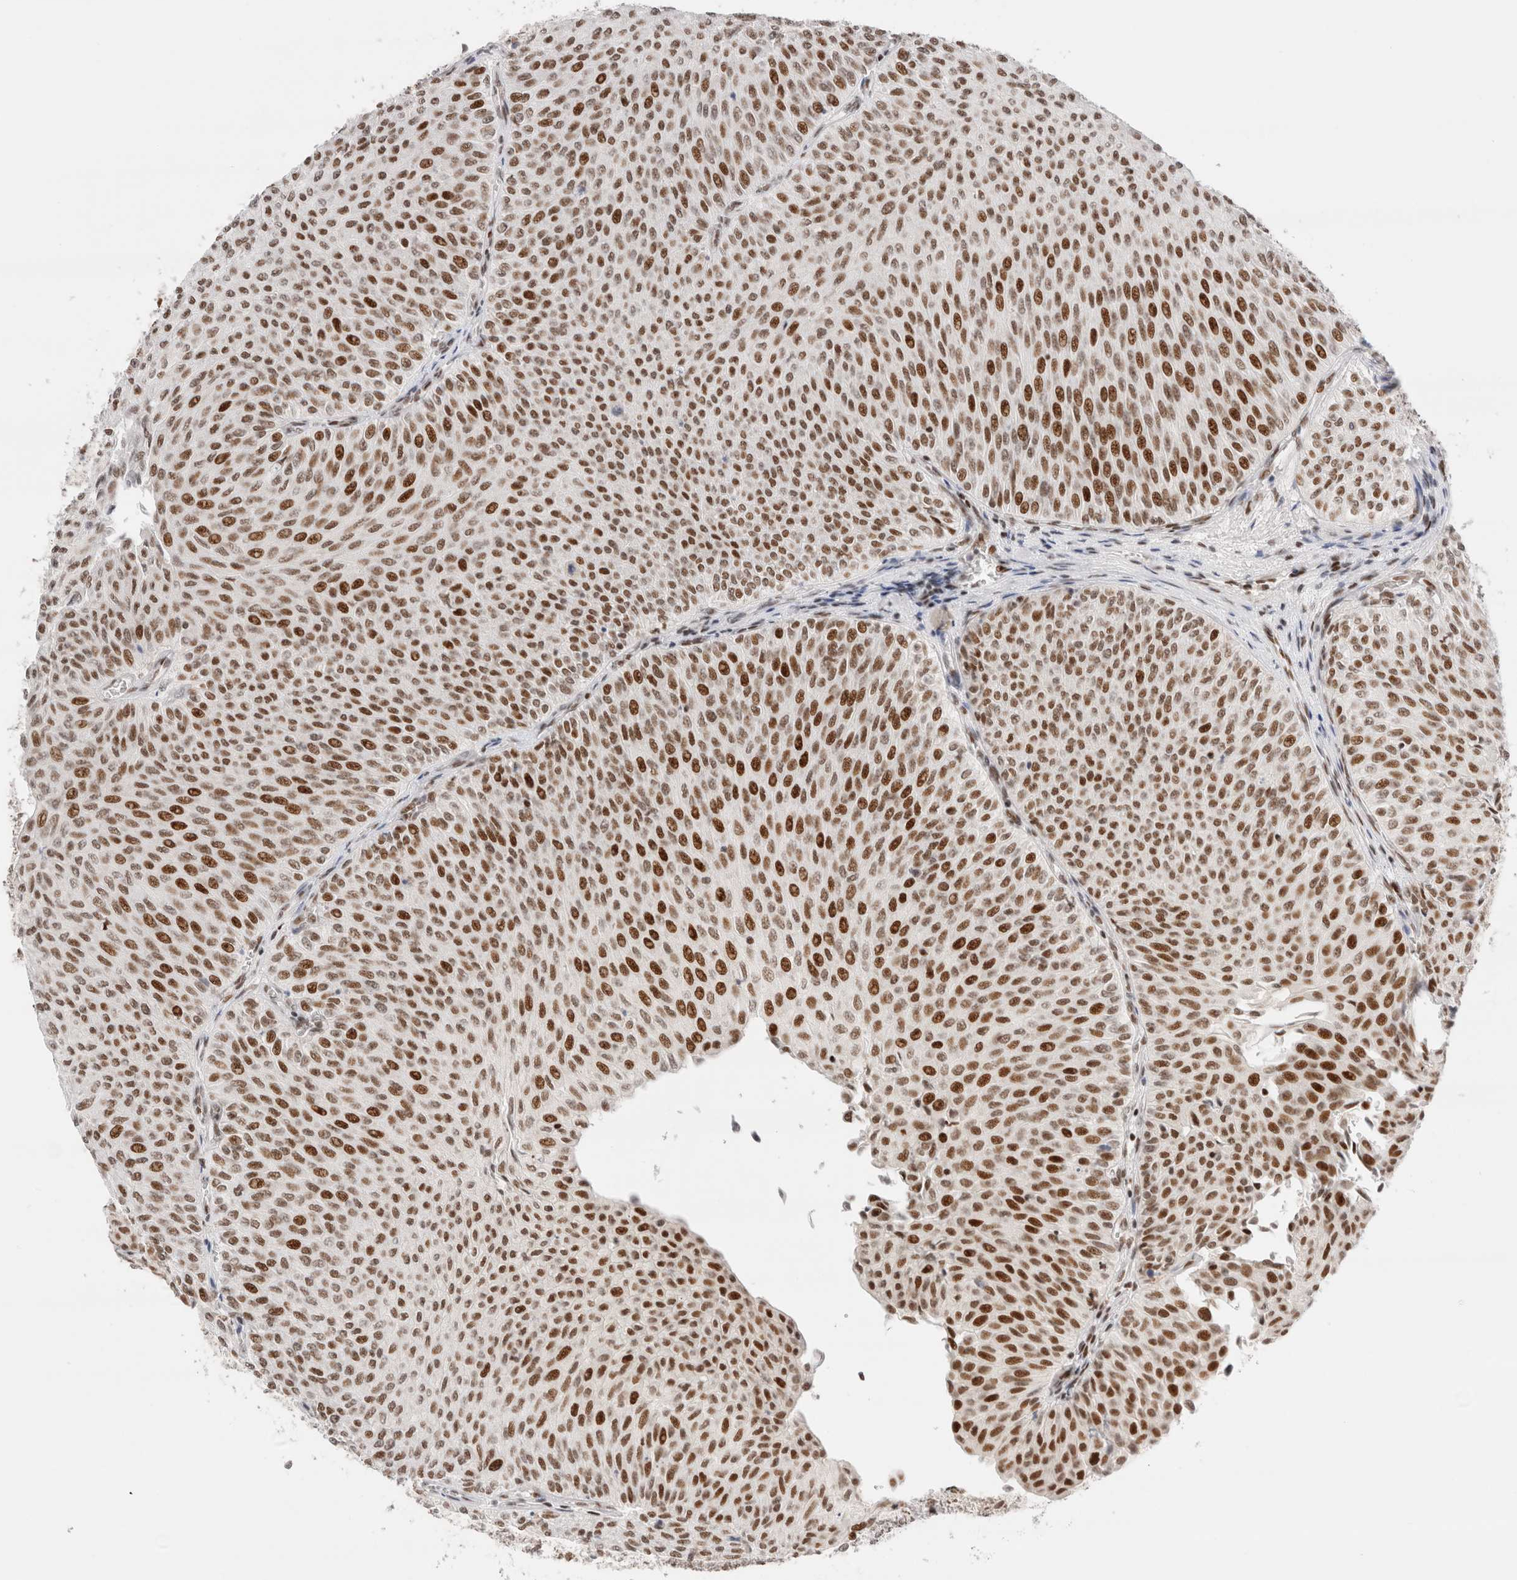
{"staining": {"intensity": "strong", "quantity": ">75%", "location": "nuclear"}, "tissue": "urothelial cancer", "cell_type": "Tumor cells", "image_type": "cancer", "snomed": [{"axis": "morphology", "description": "Urothelial carcinoma, Low grade"}, {"axis": "topography", "description": "Urinary bladder"}], "caption": "Immunohistochemical staining of human low-grade urothelial carcinoma displays strong nuclear protein staining in approximately >75% of tumor cells.", "gene": "ZNF282", "patient": {"sex": "male", "age": 78}}